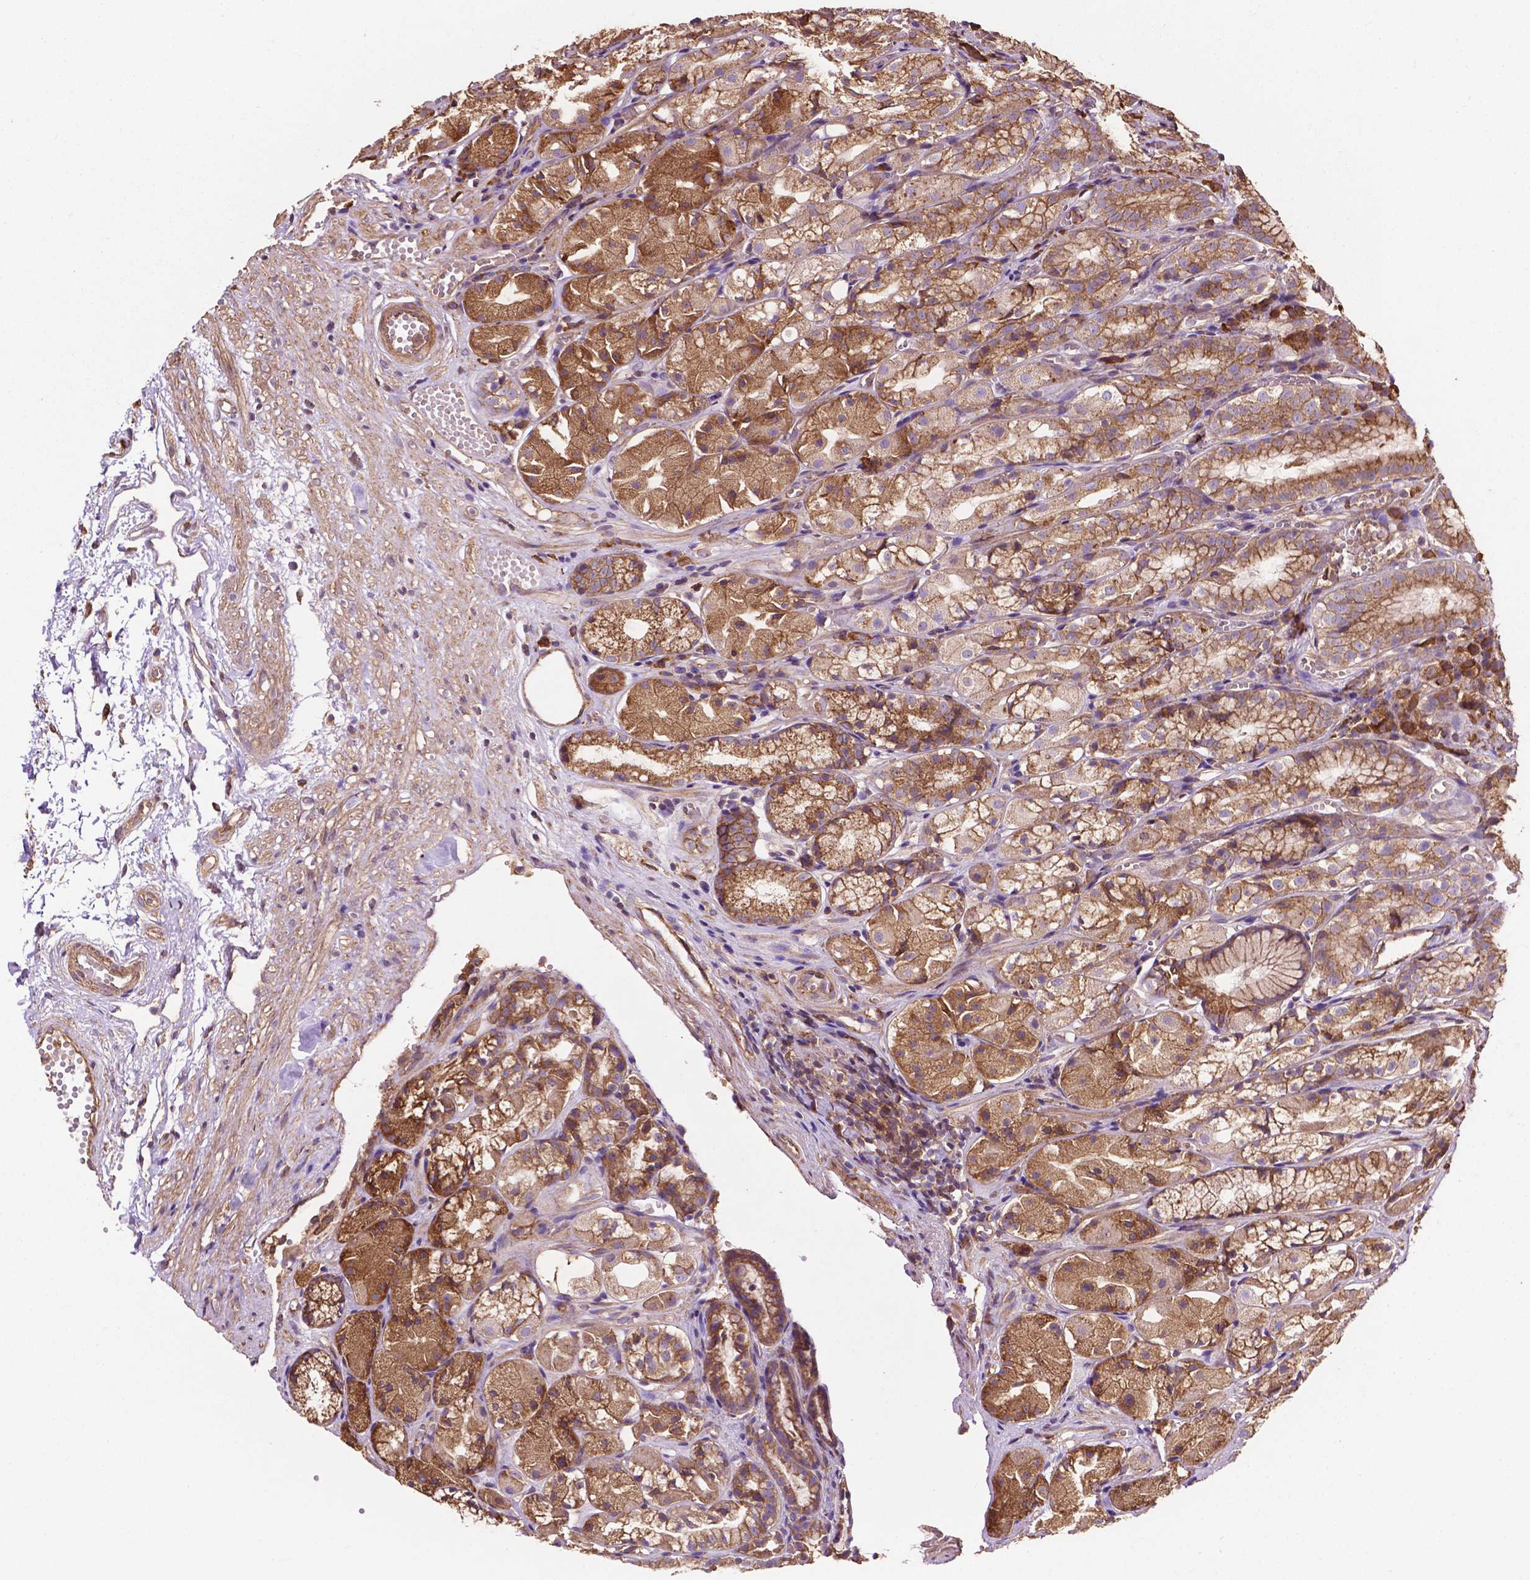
{"staining": {"intensity": "moderate", "quantity": ">75%", "location": "cytoplasmic/membranous"}, "tissue": "stomach", "cell_type": "Glandular cells", "image_type": "normal", "snomed": [{"axis": "morphology", "description": "Normal tissue, NOS"}, {"axis": "topography", "description": "Stomach"}], "caption": "Stomach was stained to show a protein in brown. There is medium levels of moderate cytoplasmic/membranous expression in about >75% of glandular cells. The protein is shown in brown color, while the nuclei are stained blue.", "gene": "CCDC71L", "patient": {"sex": "male", "age": 70}}